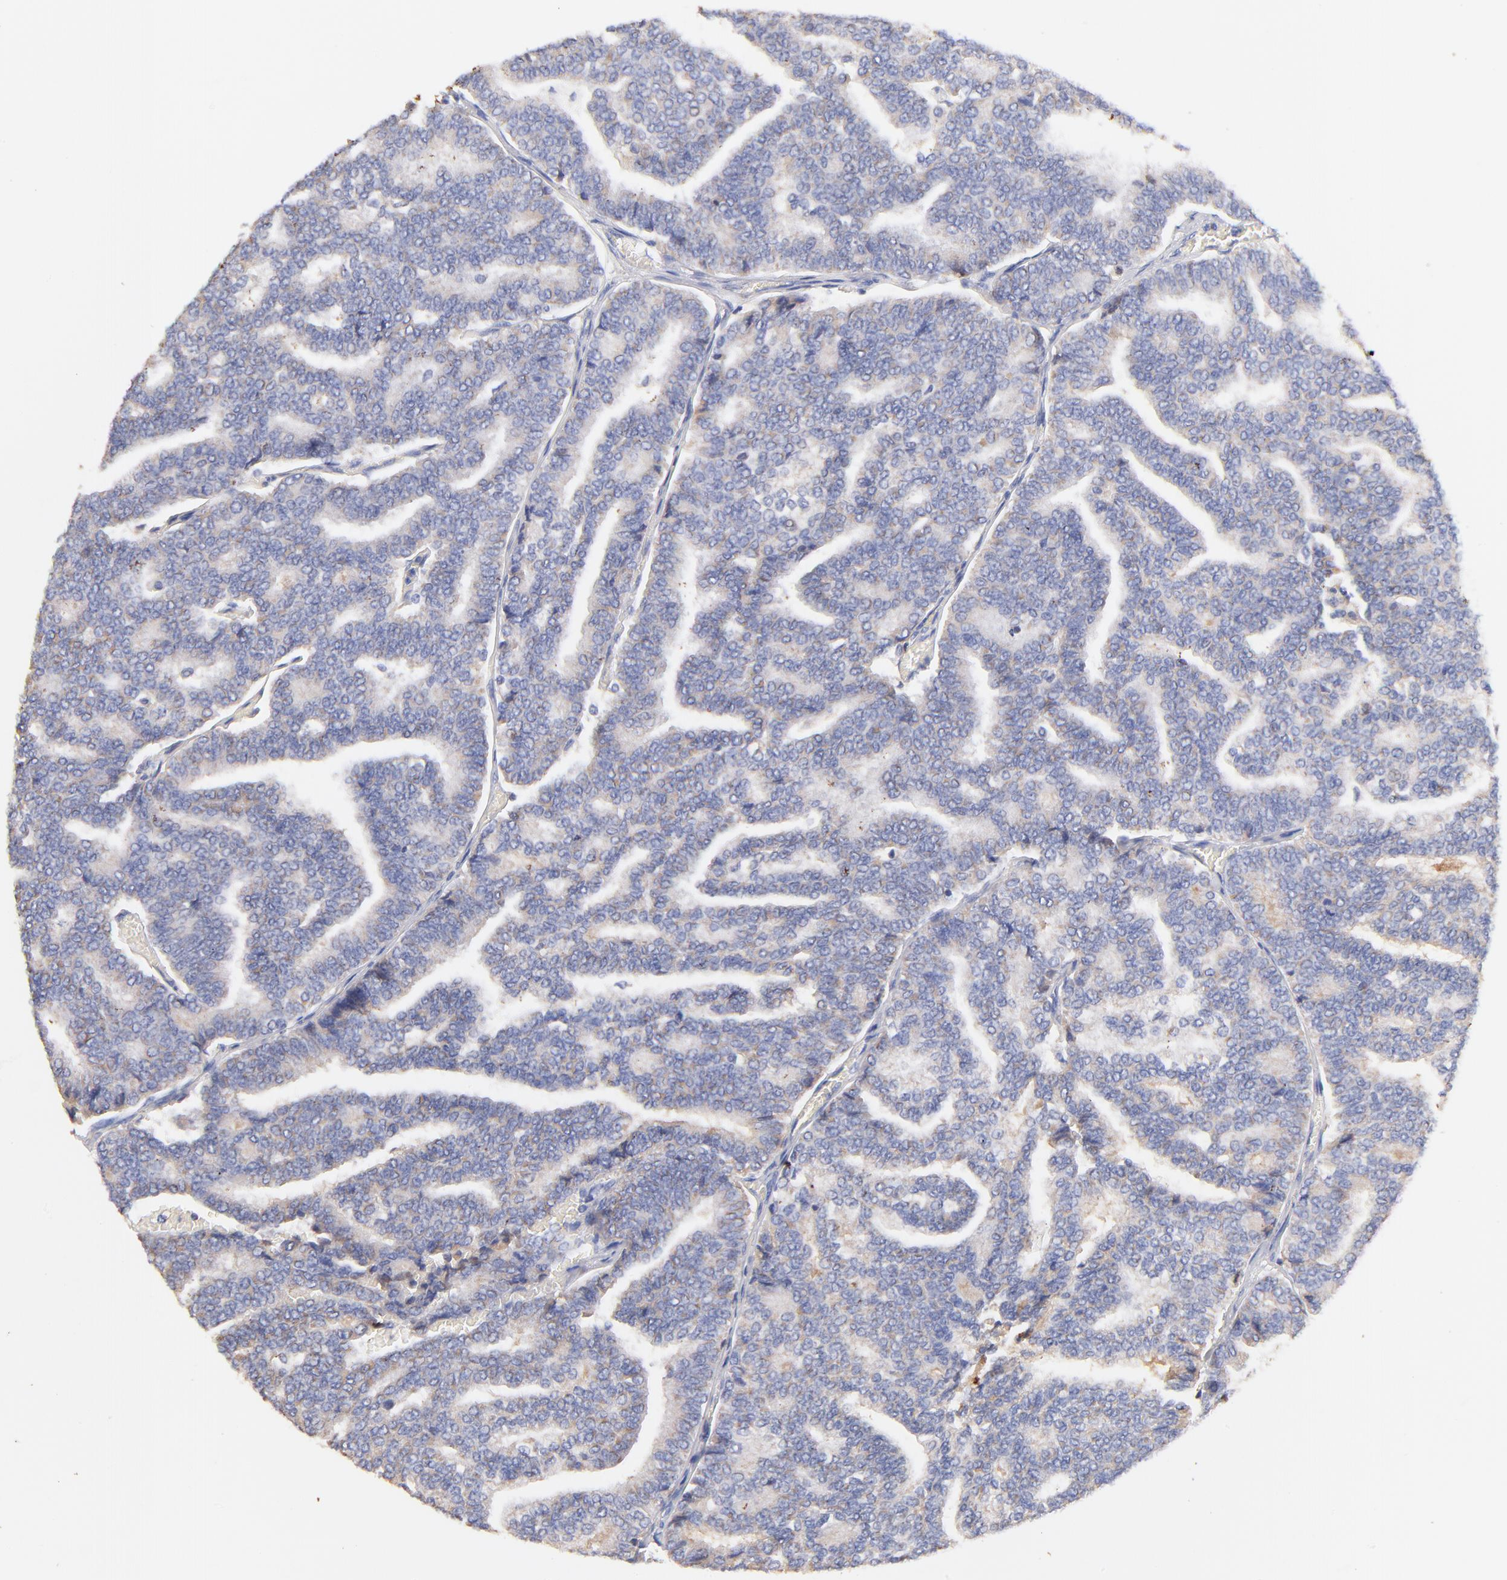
{"staining": {"intensity": "weak", "quantity": ">75%", "location": "cytoplasmic/membranous"}, "tissue": "thyroid cancer", "cell_type": "Tumor cells", "image_type": "cancer", "snomed": [{"axis": "morphology", "description": "Papillary adenocarcinoma, NOS"}, {"axis": "topography", "description": "Thyroid gland"}], "caption": "This histopathology image displays immunohistochemistry staining of papillary adenocarcinoma (thyroid), with low weak cytoplasmic/membranous staining in approximately >75% of tumor cells.", "gene": "IGLV7-43", "patient": {"sex": "female", "age": 35}}